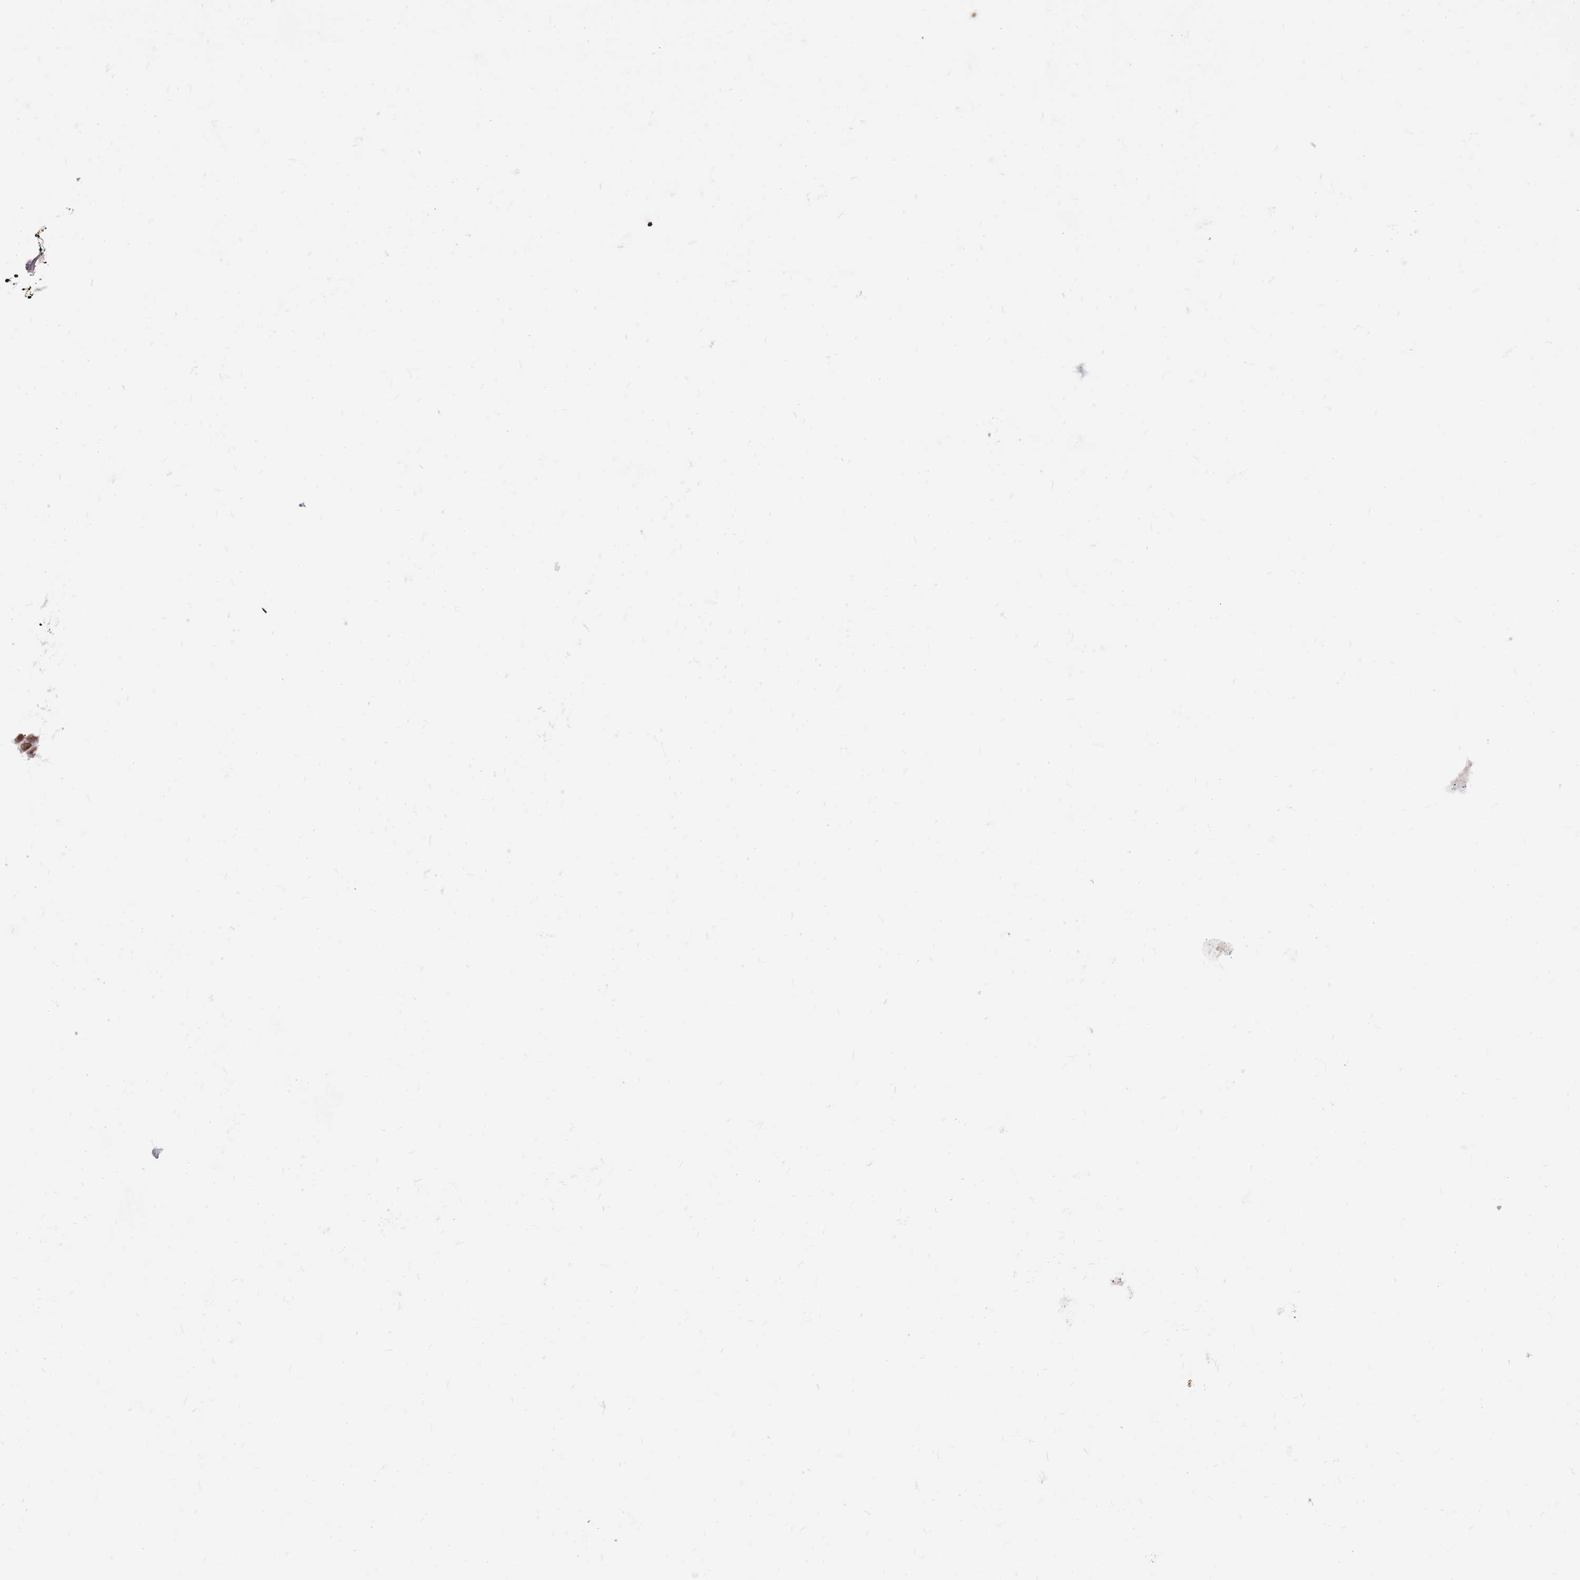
{"staining": {"intensity": "weak", "quantity": "<25%", "location": "nuclear"}, "tissue": "lung cancer", "cell_type": "Tumor cells", "image_type": "cancer", "snomed": [{"axis": "morphology", "description": "Squamous cell carcinoma, NOS"}, {"axis": "topography", "description": "Lung"}], "caption": "This is a histopathology image of immunohistochemistry staining of squamous cell carcinoma (lung), which shows no staining in tumor cells. (Stains: DAB immunohistochemistry (IHC) with hematoxylin counter stain, Microscopy: brightfield microscopy at high magnification).", "gene": "WASHC4", "patient": {"sex": "male", "age": 74}}